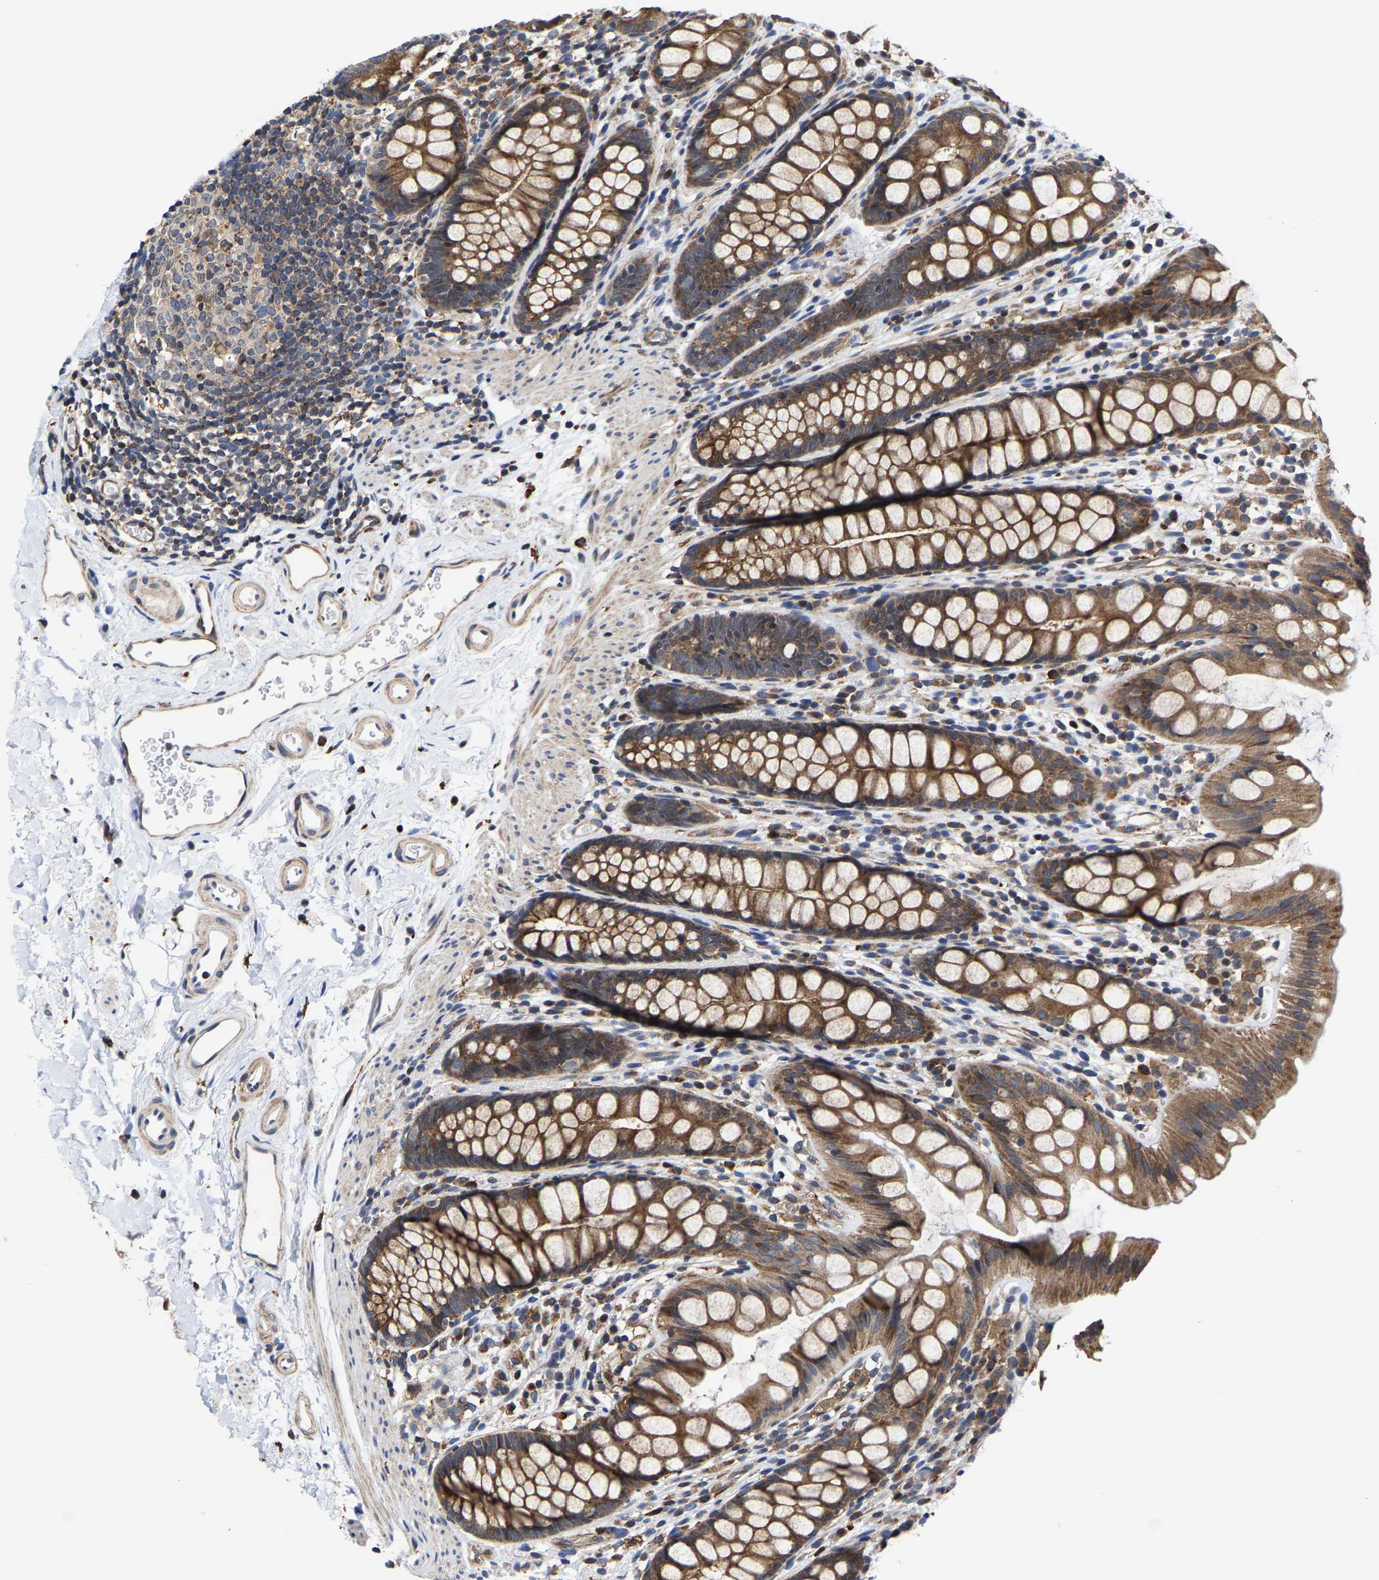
{"staining": {"intensity": "moderate", "quantity": ">75%", "location": "cytoplasmic/membranous"}, "tissue": "rectum", "cell_type": "Glandular cells", "image_type": "normal", "snomed": [{"axis": "morphology", "description": "Normal tissue, NOS"}, {"axis": "topography", "description": "Rectum"}], "caption": "A high-resolution image shows immunohistochemistry (IHC) staining of benign rectum, which demonstrates moderate cytoplasmic/membranous positivity in about >75% of glandular cells. (Stains: DAB (3,3'-diaminobenzidine) in brown, nuclei in blue, Microscopy: brightfield microscopy at high magnification).", "gene": "PFKFB3", "patient": {"sex": "female", "age": 65}}